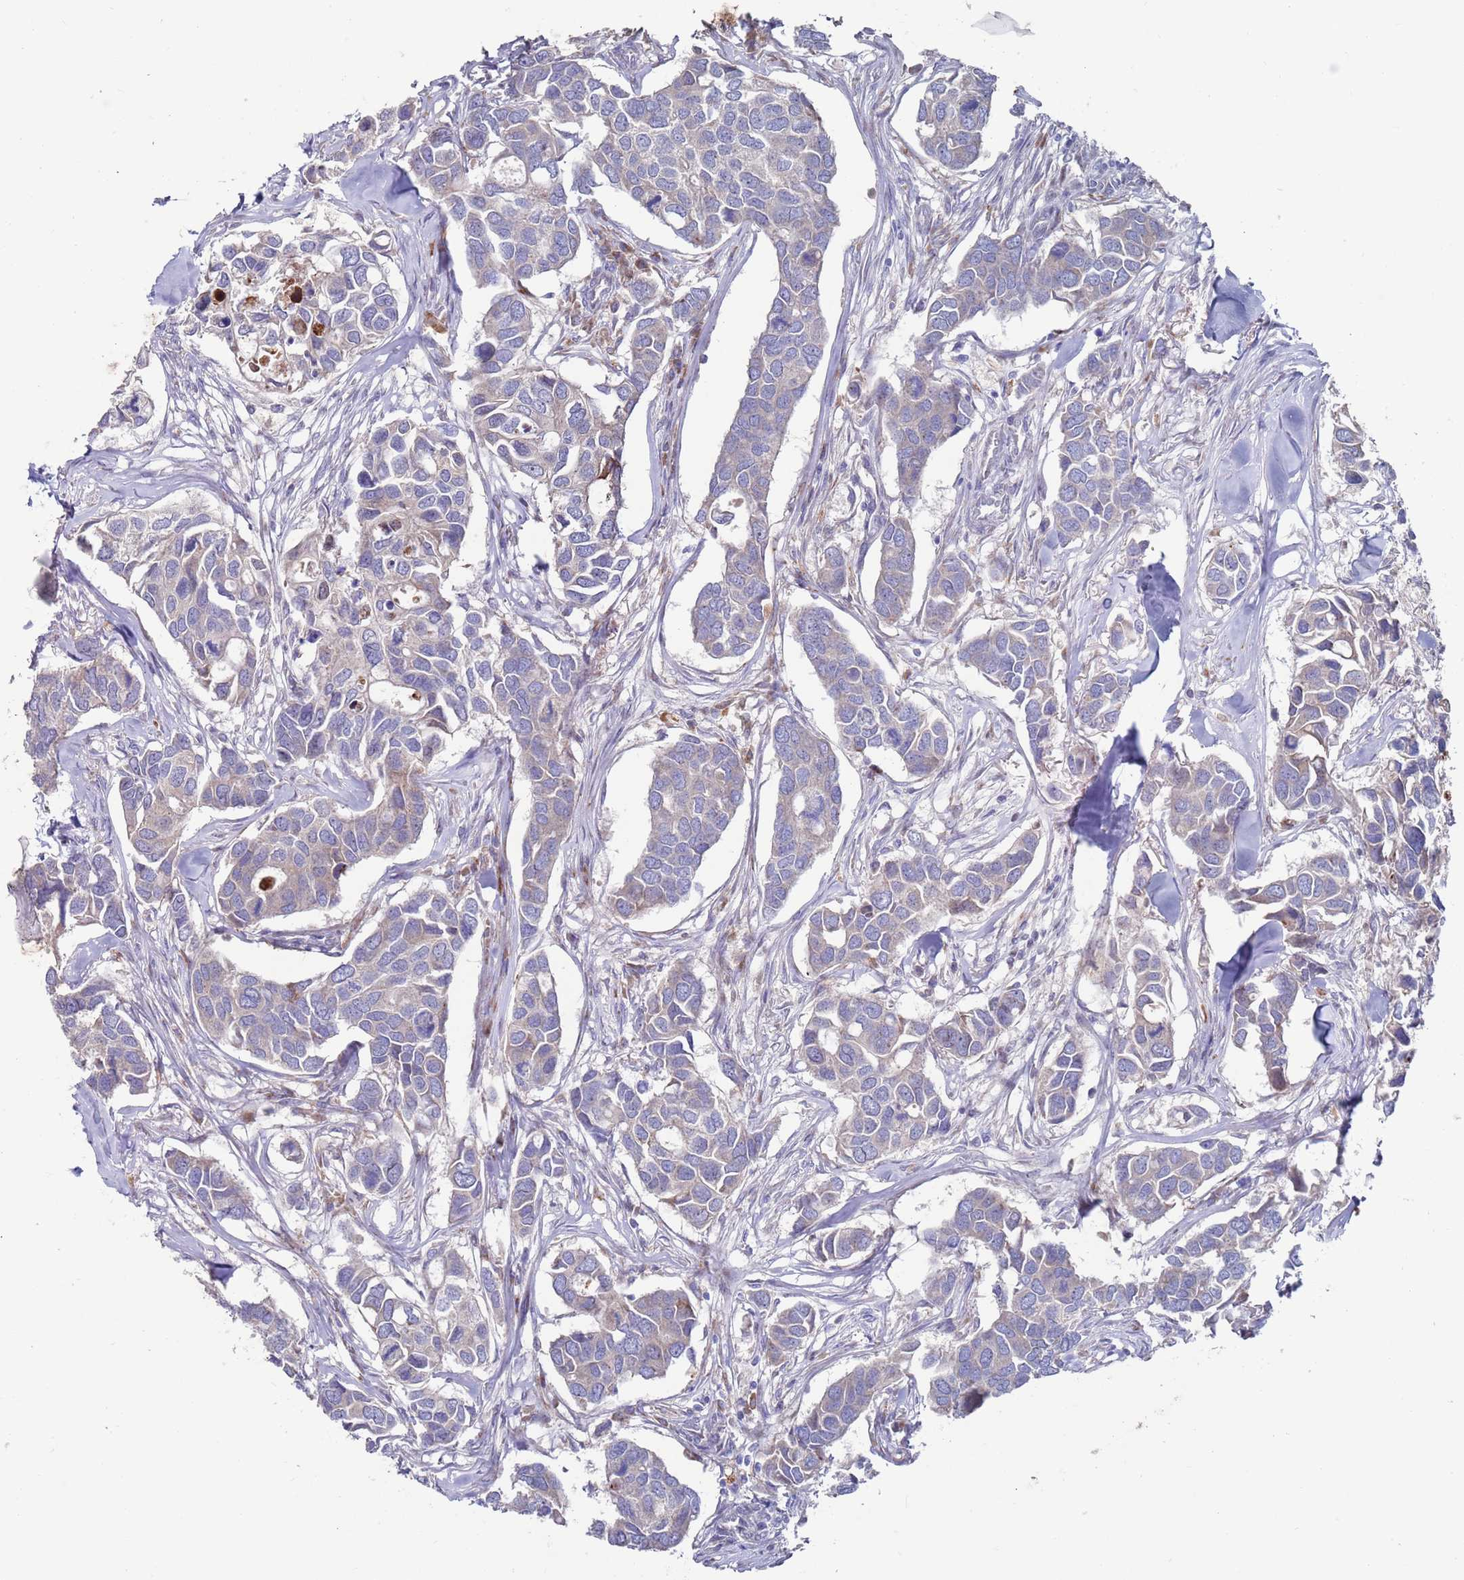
{"staining": {"intensity": "weak", "quantity": "<25%", "location": "cytoplasmic/membranous,nuclear"}, "tissue": "breast cancer", "cell_type": "Tumor cells", "image_type": "cancer", "snomed": [{"axis": "morphology", "description": "Duct carcinoma"}, {"axis": "topography", "description": "Breast"}], "caption": "Tumor cells are negative for brown protein staining in breast invasive ductal carcinoma.", "gene": "FBXO27", "patient": {"sex": "female", "age": 83}}